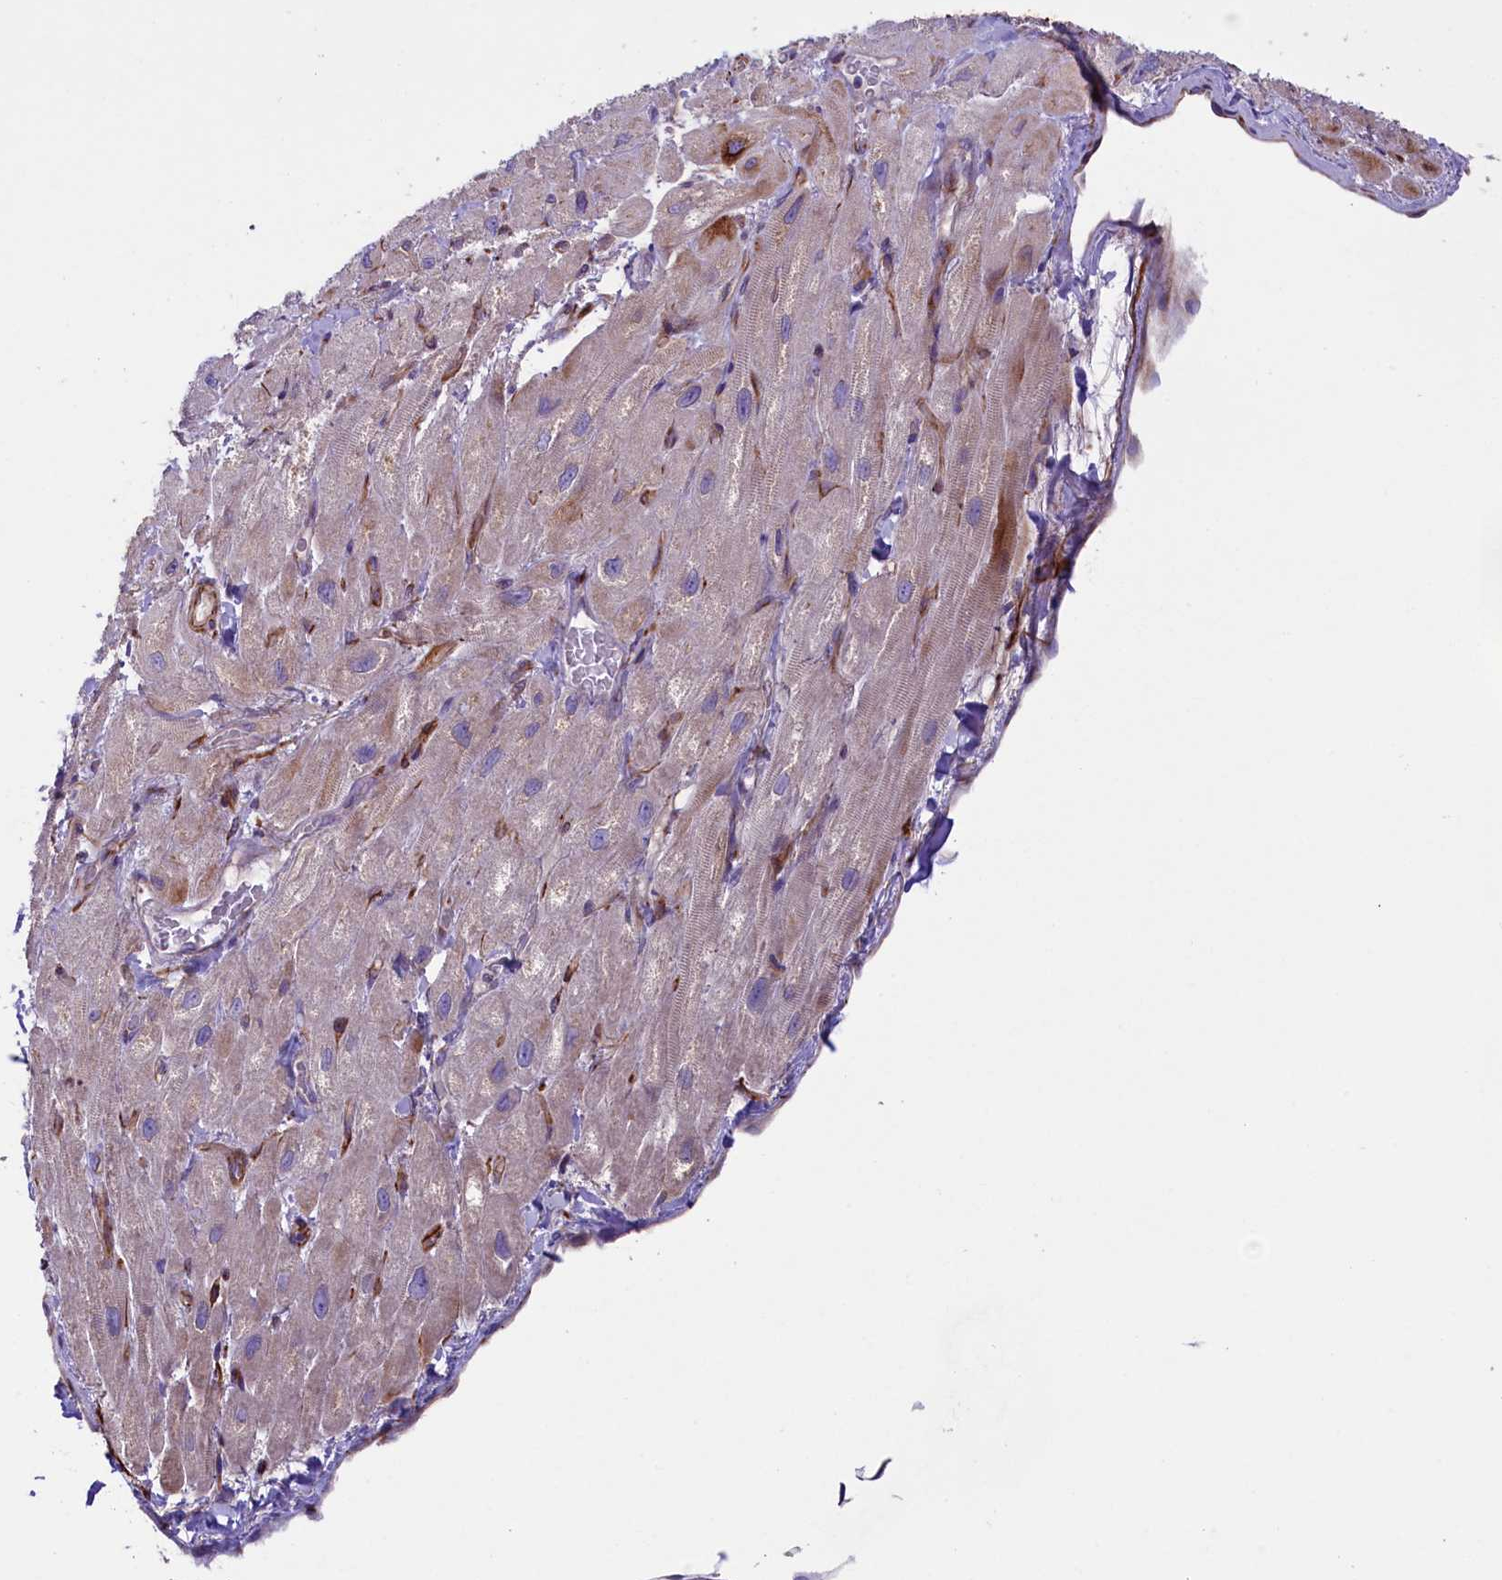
{"staining": {"intensity": "moderate", "quantity": "<25%", "location": "cytoplasmic/membranous"}, "tissue": "heart muscle", "cell_type": "Cardiomyocytes", "image_type": "normal", "snomed": [{"axis": "morphology", "description": "Normal tissue, NOS"}, {"axis": "topography", "description": "Heart"}], "caption": "An immunohistochemistry image of benign tissue is shown. Protein staining in brown labels moderate cytoplasmic/membranous positivity in heart muscle within cardiomyocytes.", "gene": "CD99L2", "patient": {"sex": "male", "age": 65}}